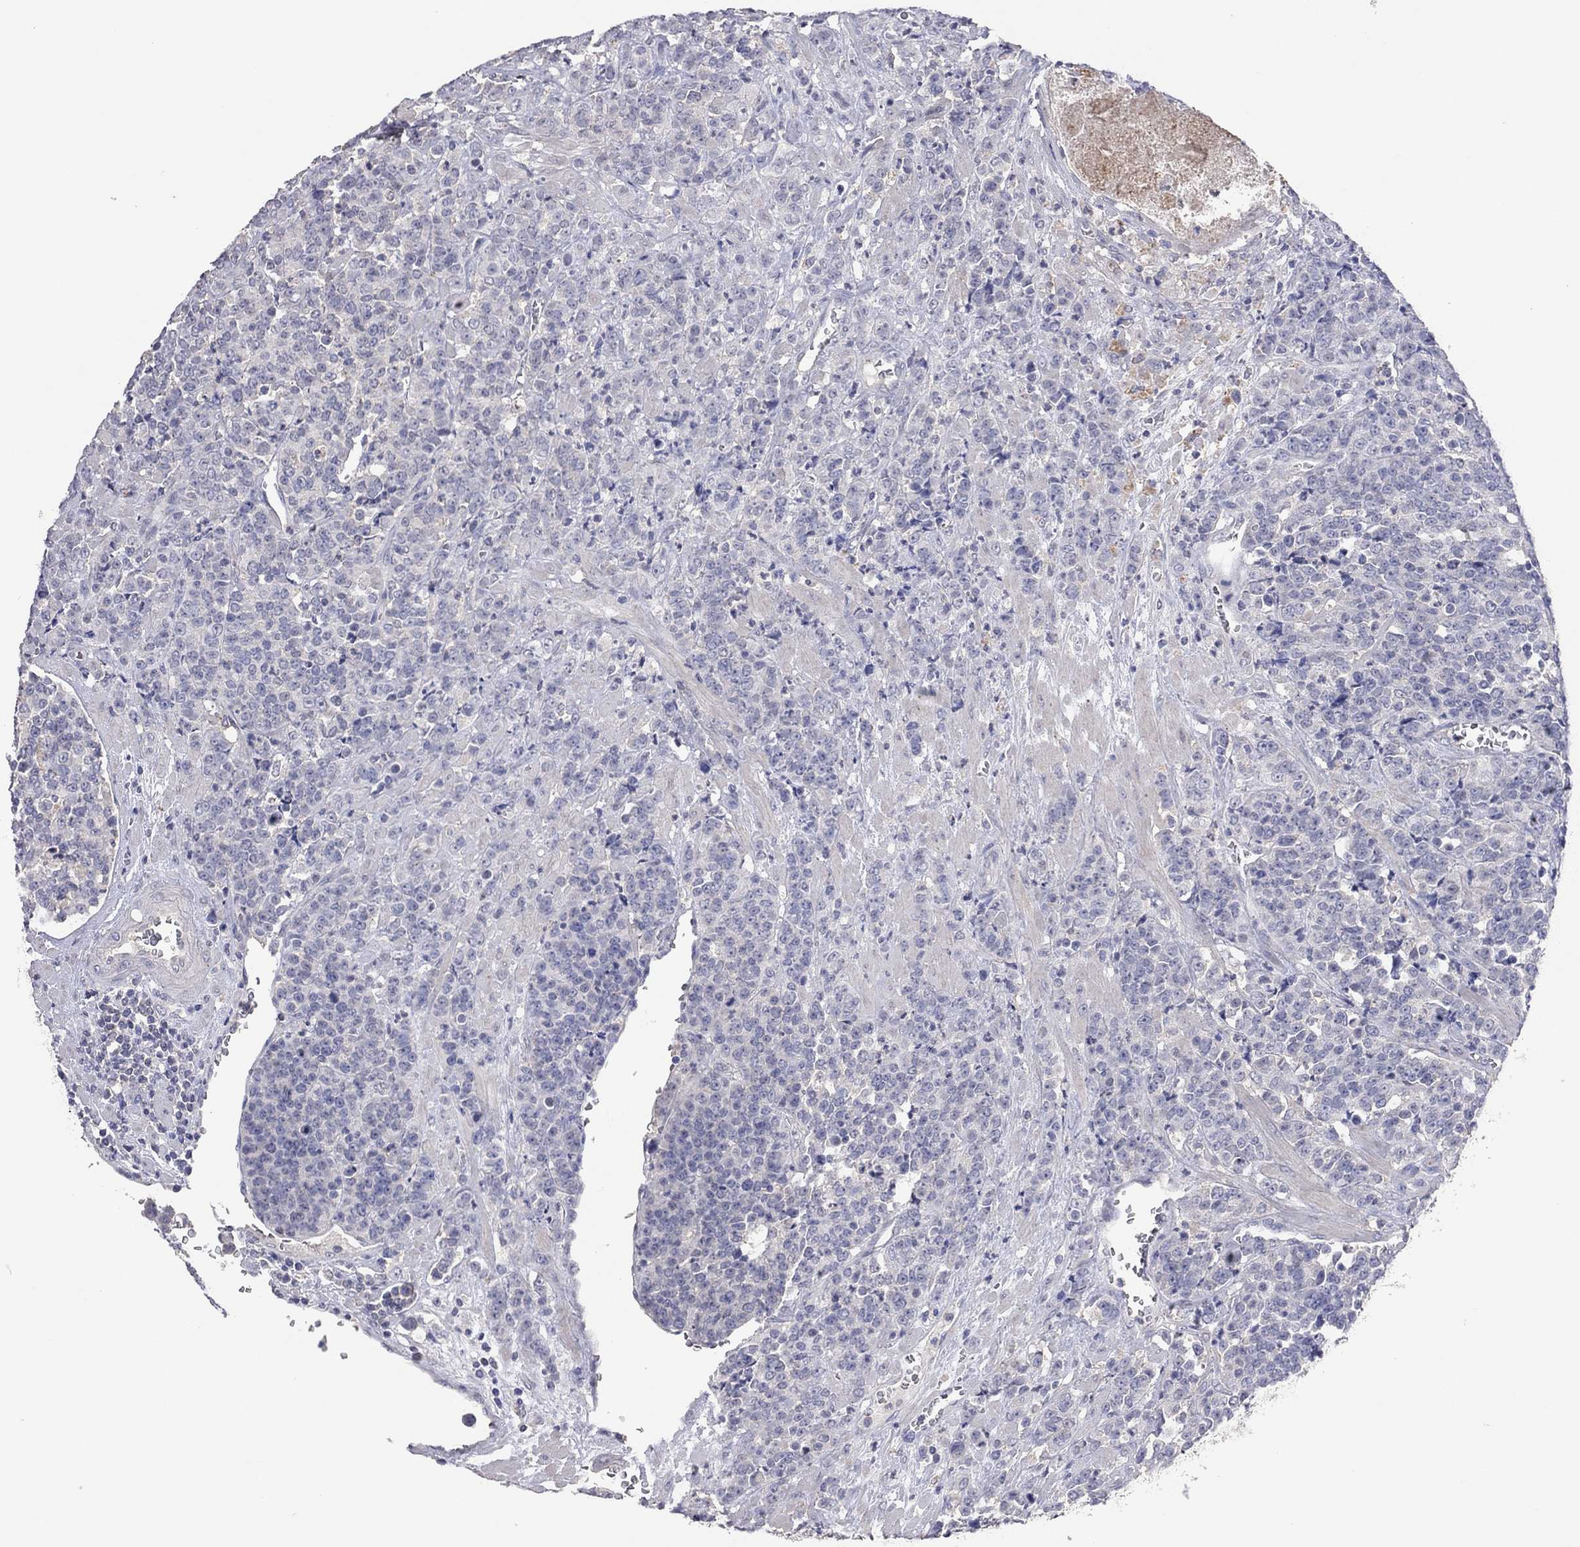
{"staining": {"intensity": "negative", "quantity": "none", "location": "none"}, "tissue": "prostate cancer", "cell_type": "Tumor cells", "image_type": "cancer", "snomed": [{"axis": "morphology", "description": "Adenocarcinoma, NOS"}, {"axis": "topography", "description": "Prostate"}], "caption": "Tumor cells show no significant positivity in prostate cancer.", "gene": "MMP13", "patient": {"sex": "male", "age": 67}}